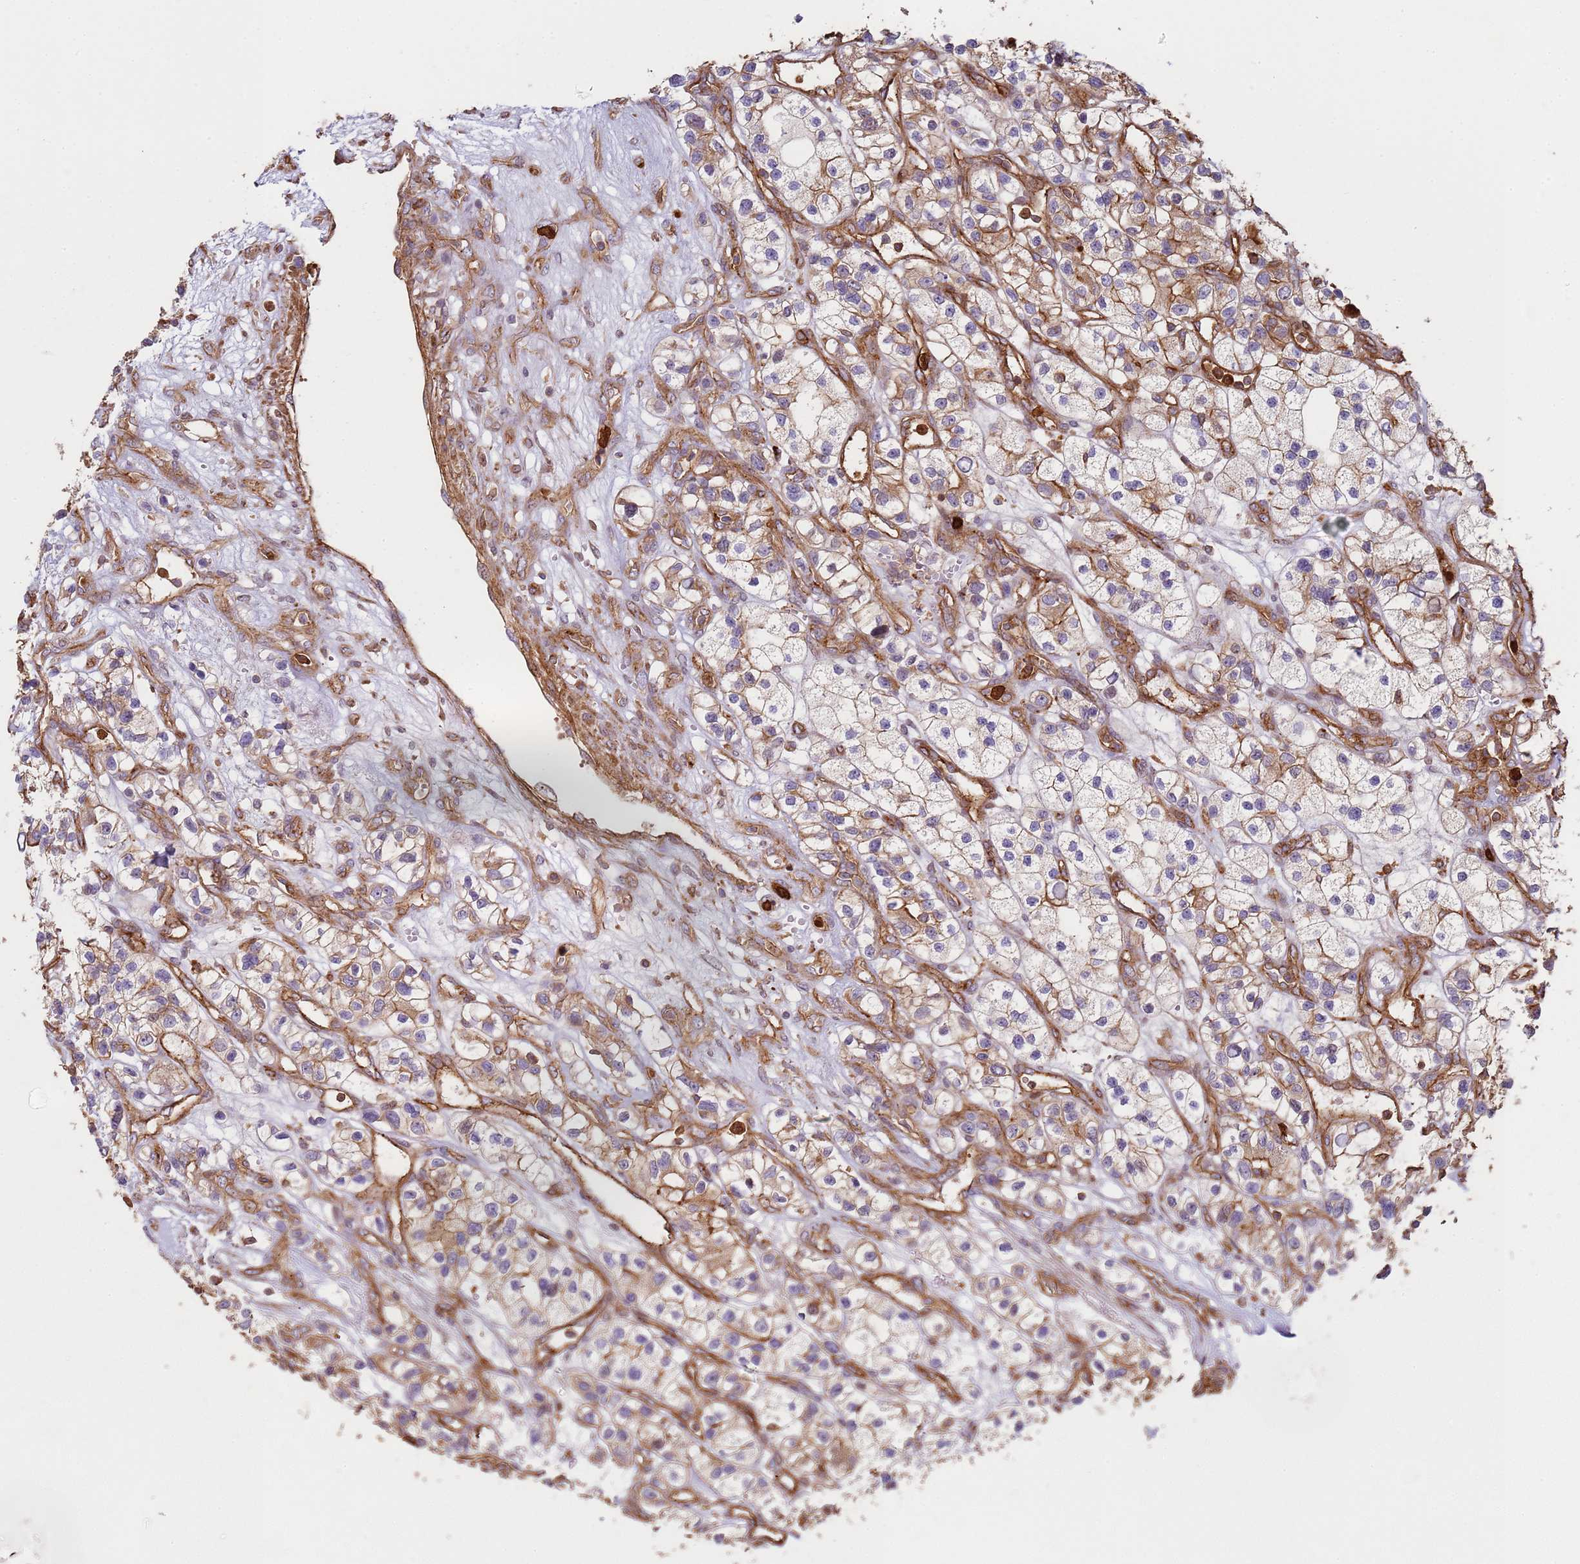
{"staining": {"intensity": "moderate", "quantity": "<25%", "location": "cytoplasmic/membranous"}, "tissue": "renal cancer", "cell_type": "Tumor cells", "image_type": "cancer", "snomed": [{"axis": "morphology", "description": "Adenocarcinoma, NOS"}, {"axis": "topography", "description": "Kidney"}], "caption": "Renal cancer stained for a protein displays moderate cytoplasmic/membranous positivity in tumor cells.", "gene": "NDUFAF4", "patient": {"sex": "female", "age": 57}}